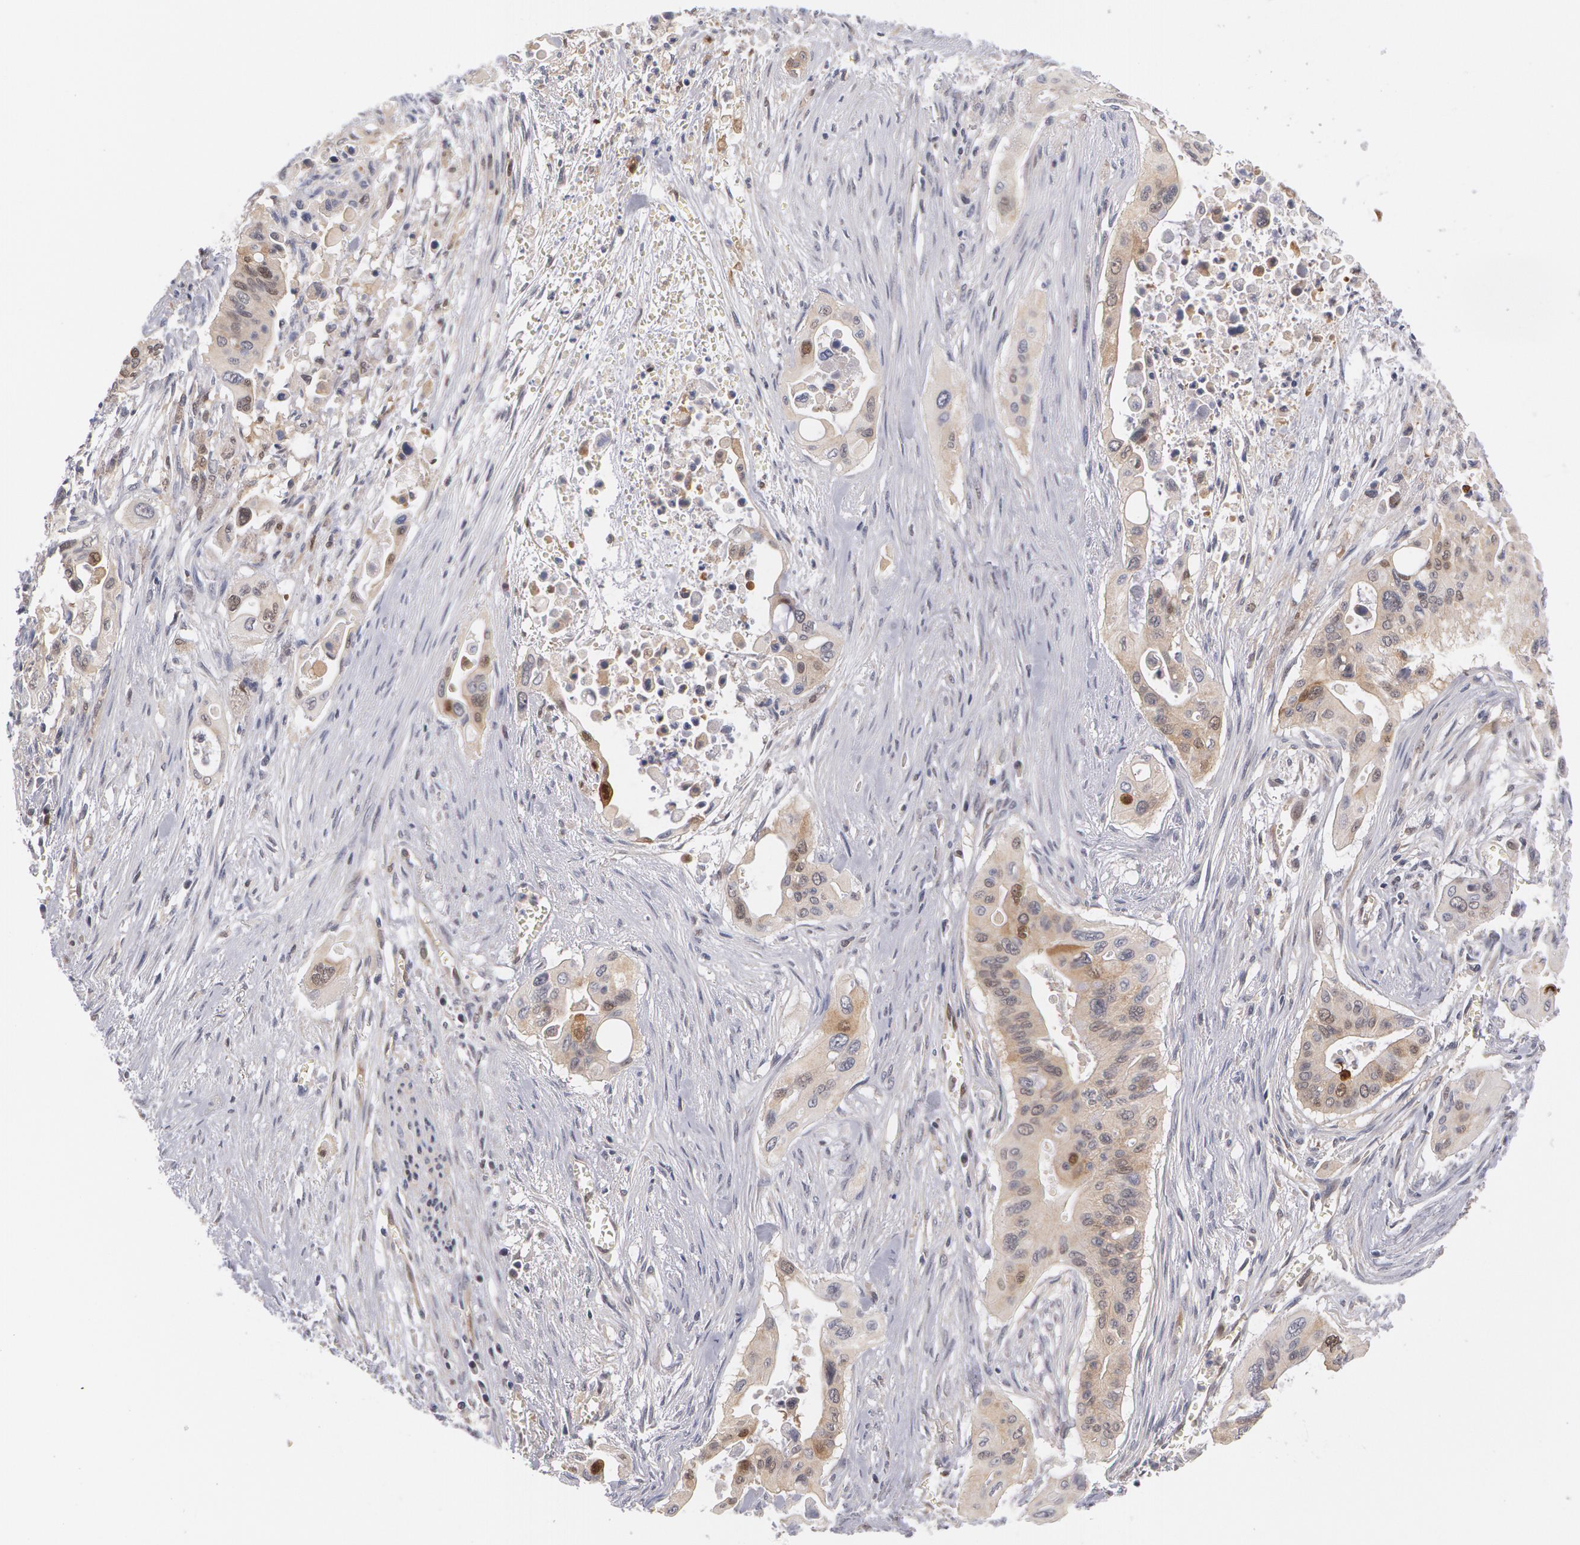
{"staining": {"intensity": "moderate", "quantity": "<25%", "location": "cytoplasmic/membranous,nuclear"}, "tissue": "pancreatic cancer", "cell_type": "Tumor cells", "image_type": "cancer", "snomed": [{"axis": "morphology", "description": "Adenocarcinoma, NOS"}, {"axis": "topography", "description": "Pancreas"}], "caption": "The immunohistochemical stain shows moderate cytoplasmic/membranous and nuclear staining in tumor cells of adenocarcinoma (pancreatic) tissue. (Stains: DAB (3,3'-diaminobenzidine) in brown, nuclei in blue, Microscopy: brightfield microscopy at high magnification).", "gene": "TXNRD1", "patient": {"sex": "male", "age": 77}}